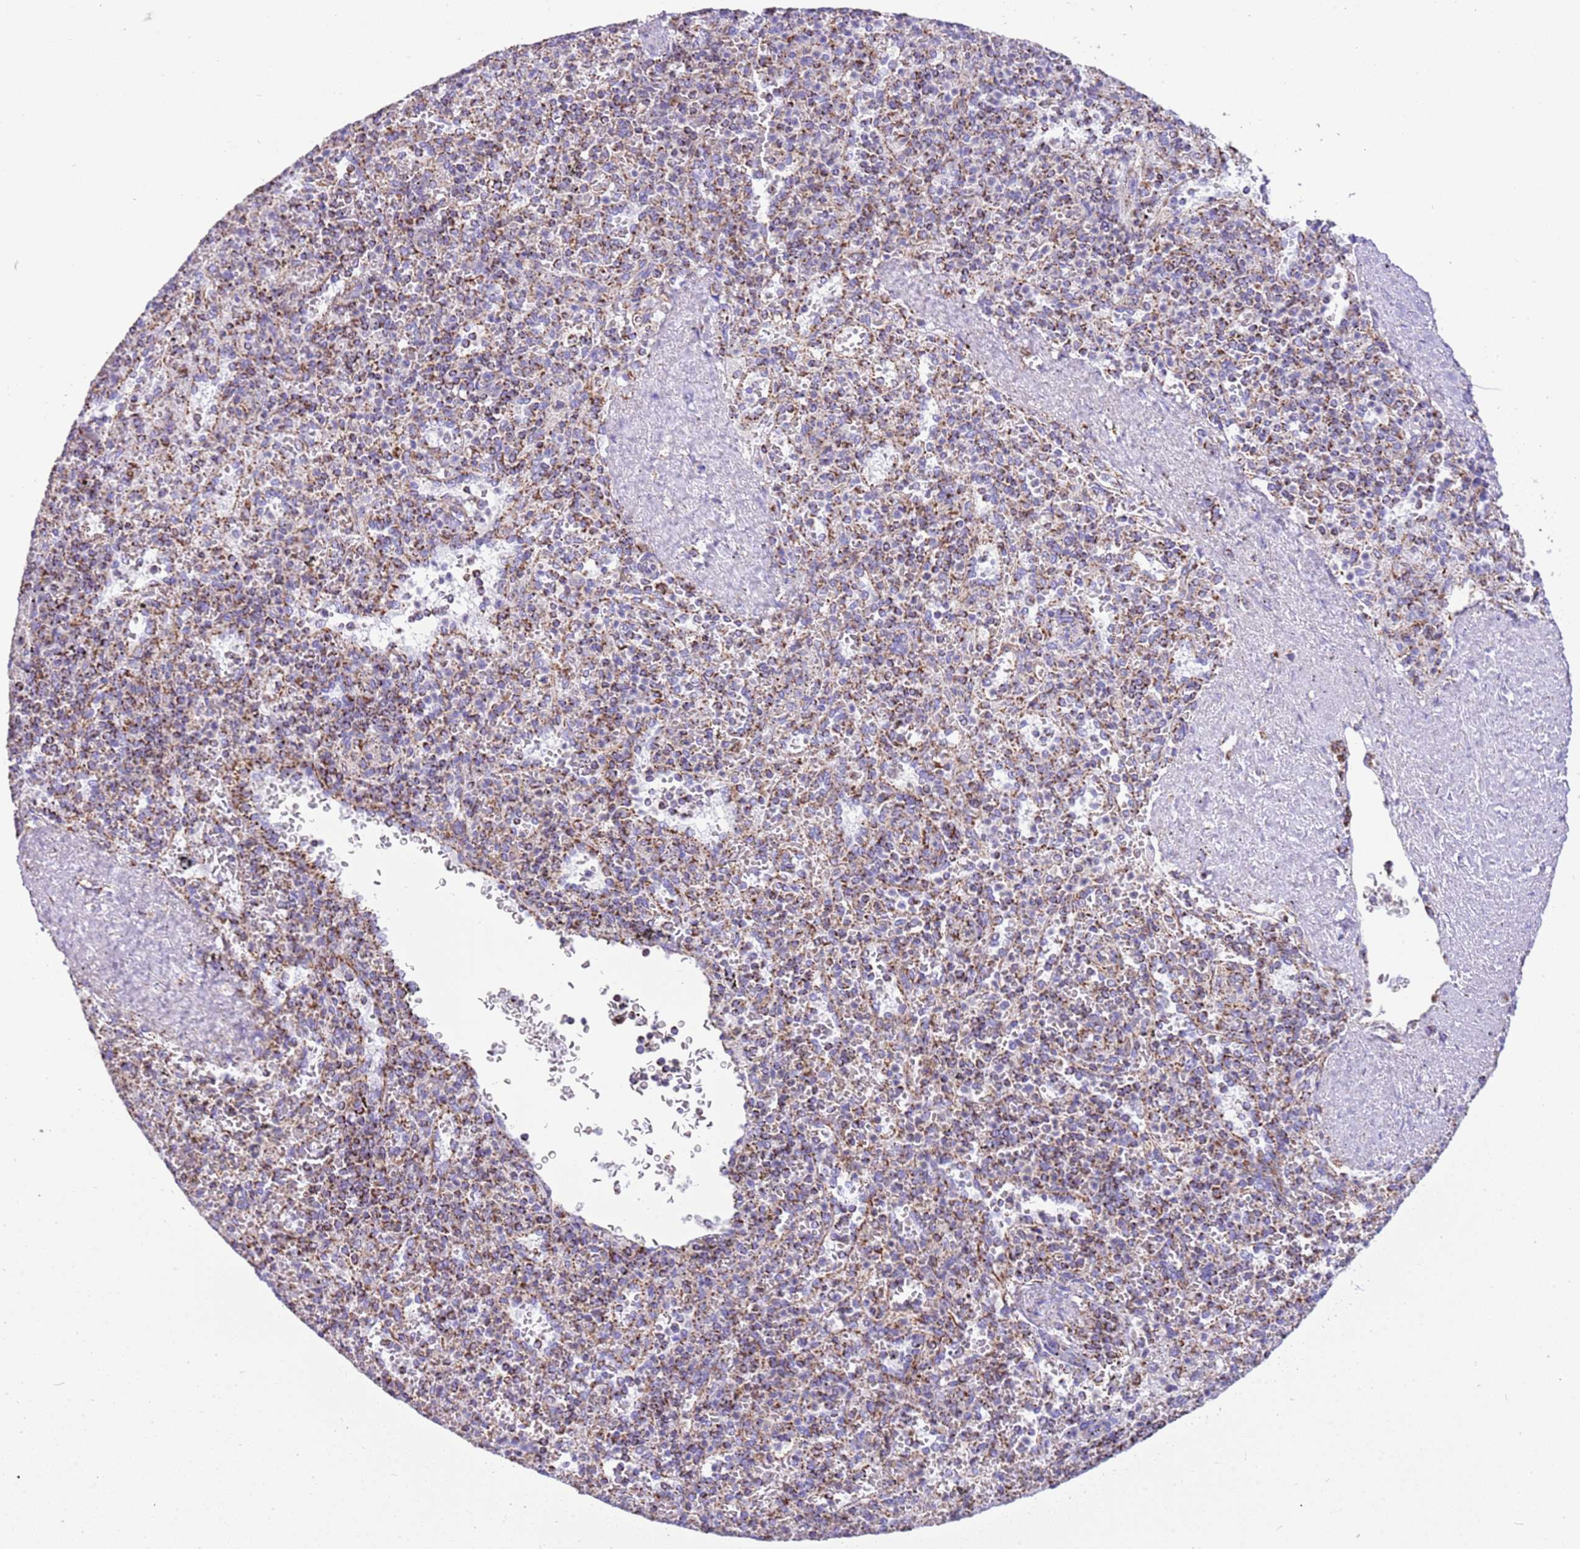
{"staining": {"intensity": "moderate", "quantity": "25%-75%", "location": "cytoplasmic/membranous"}, "tissue": "spleen", "cell_type": "Cells in red pulp", "image_type": "normal", "snomed": [{"axis": "morphology", "description": "Normal tissue, NOS"}, {"axis": "topography", "description": "Spleen"}], "caption": "Immunohistochemical staining of unremarkable spleen exhibits 25%-75% levels of moderate cytoplasmic/membranous protein expression in about 25%-75% of cells in red pulp.", "gene": "SUCLG2", "patient": {"sex": "male", "age": 82}}